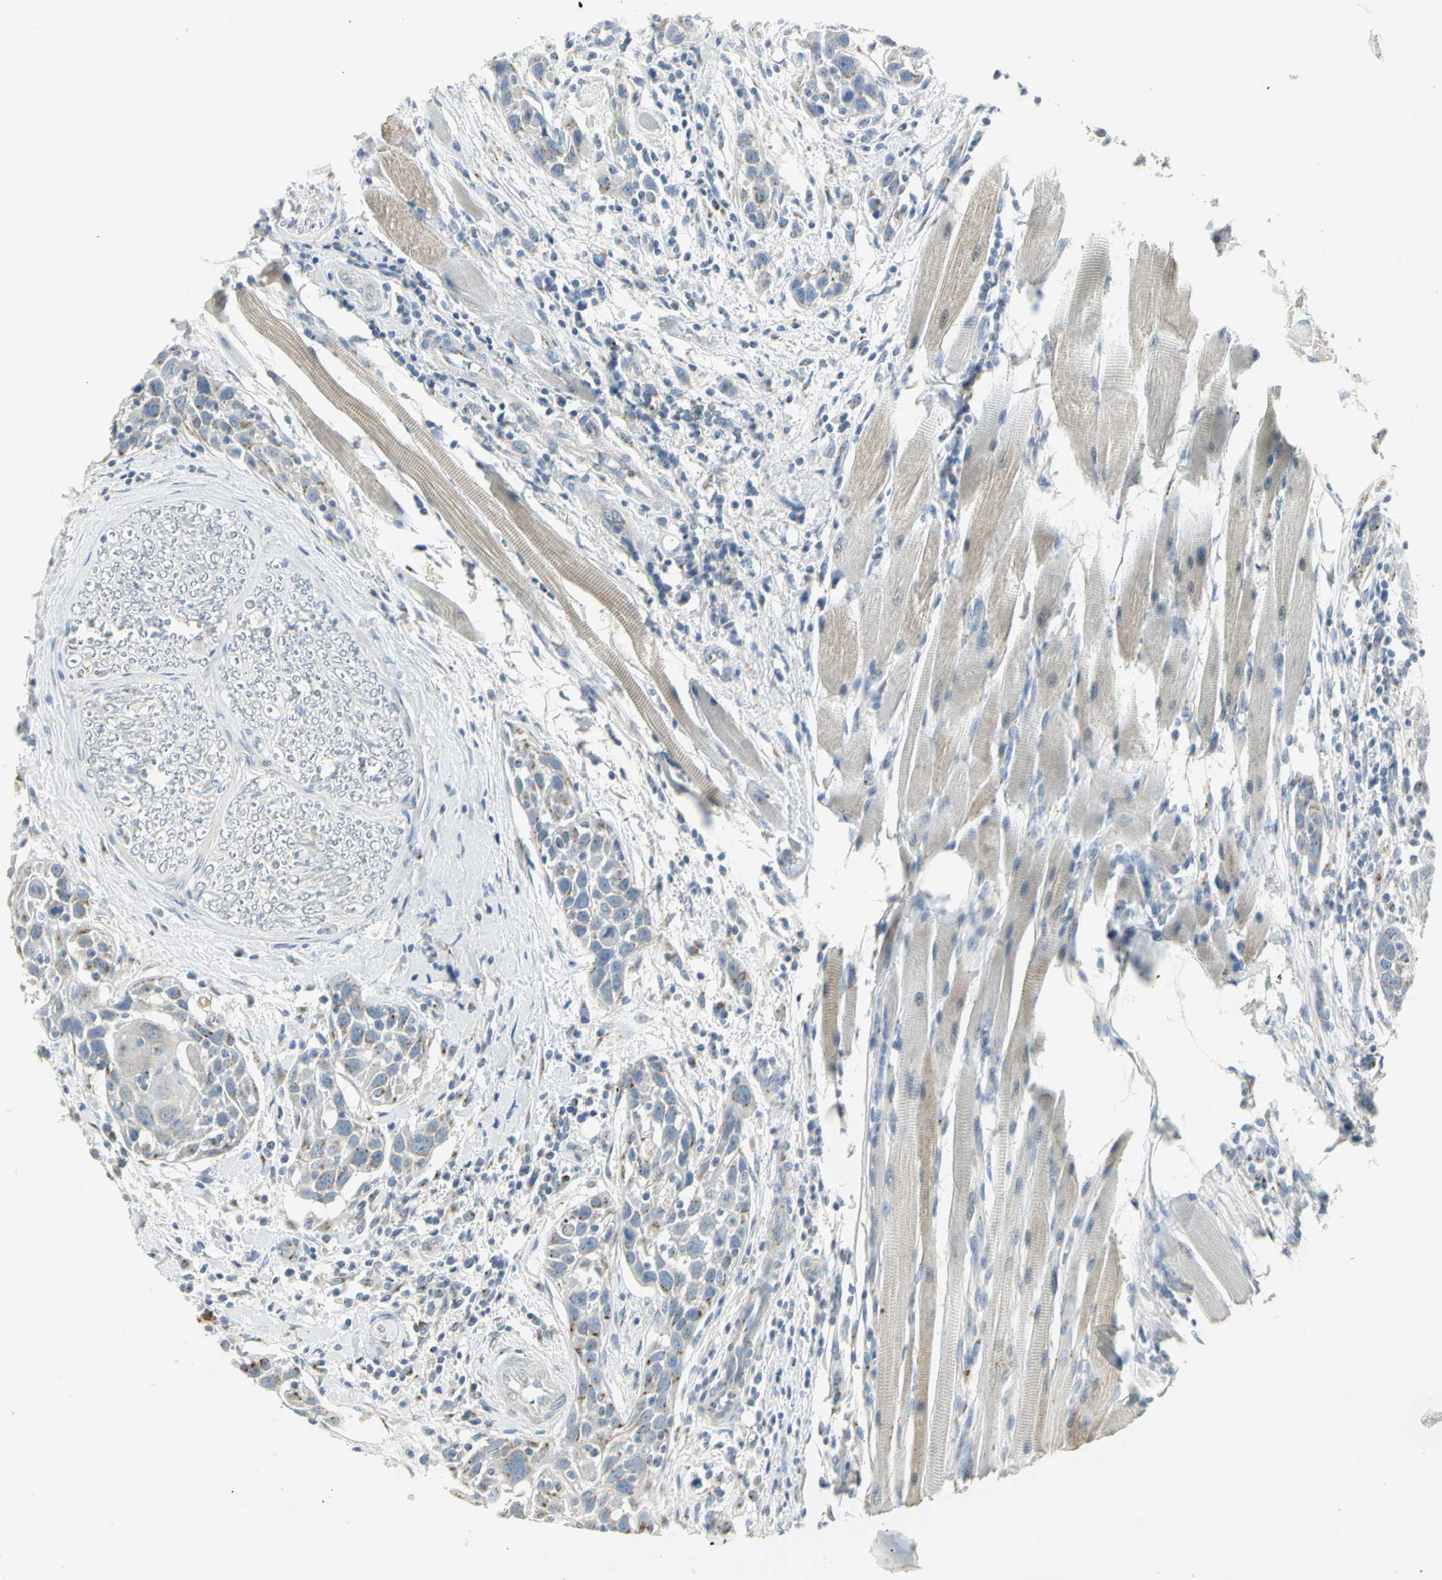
{"staining": {"intensity": "weak", "quantity": "<25%", "location": "cytoplasmic/membranous"}, "tissue": "head and neck cancer", "cell_type": "Tumor cells", "image_type": "cancer", "snomed": [{"axis": "morphology", "description": "Normal tissue, NOS"}, {"axis": "morphology", "description": "Squamous cell carcinoma, NOS"}, {"axis": "topography", "description": "Oral tissue"}, {"axis": "topography", "description": "Head-Neck"}], "caption": "This is a image of IHC staining of head and neck cancer (squamous cell carcinoma), which shows no expression in tumor cells.", "gene": "TM9SF2", "patient": {"sex": "female", "age": 50}}